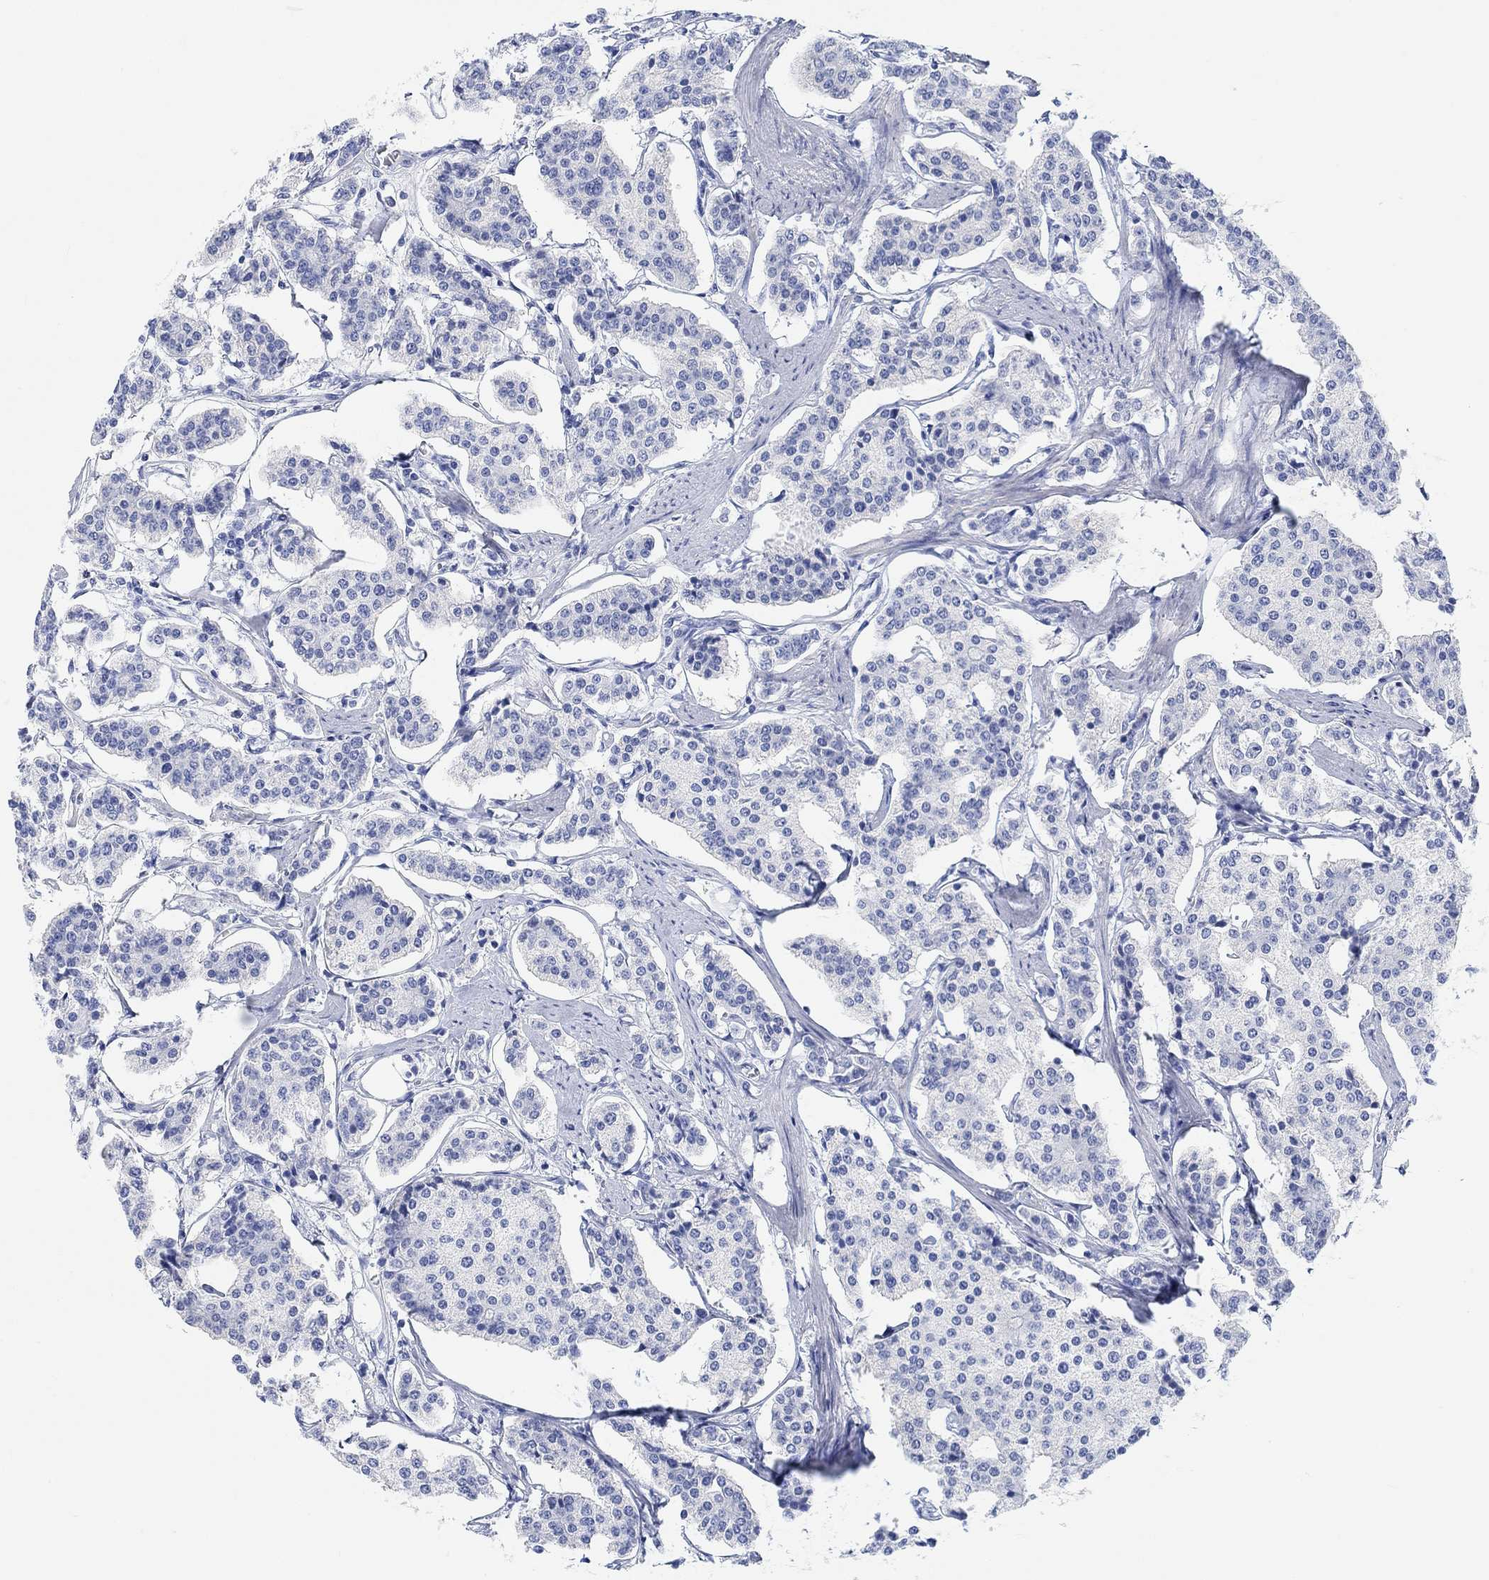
{"staining": {"intensity": "negative", "quantity": "none", "location": "none"}, "tissue": "carcinoid", "cell_type": "Tumor cells", "image_type": "cancer", "snomed": [{"axis": "morphology", "description": "Carcinoid, malignant, NOS"}, {"axis": "topography", "description": "Small intestine"}], "caption": "Carcinoid (malignant) stained for a protein using immunohistochemistry (IHC) reveals no expression tumor cells.", "gene": "ANKRD33", "patient": {"sex": "female", "age": 65}}